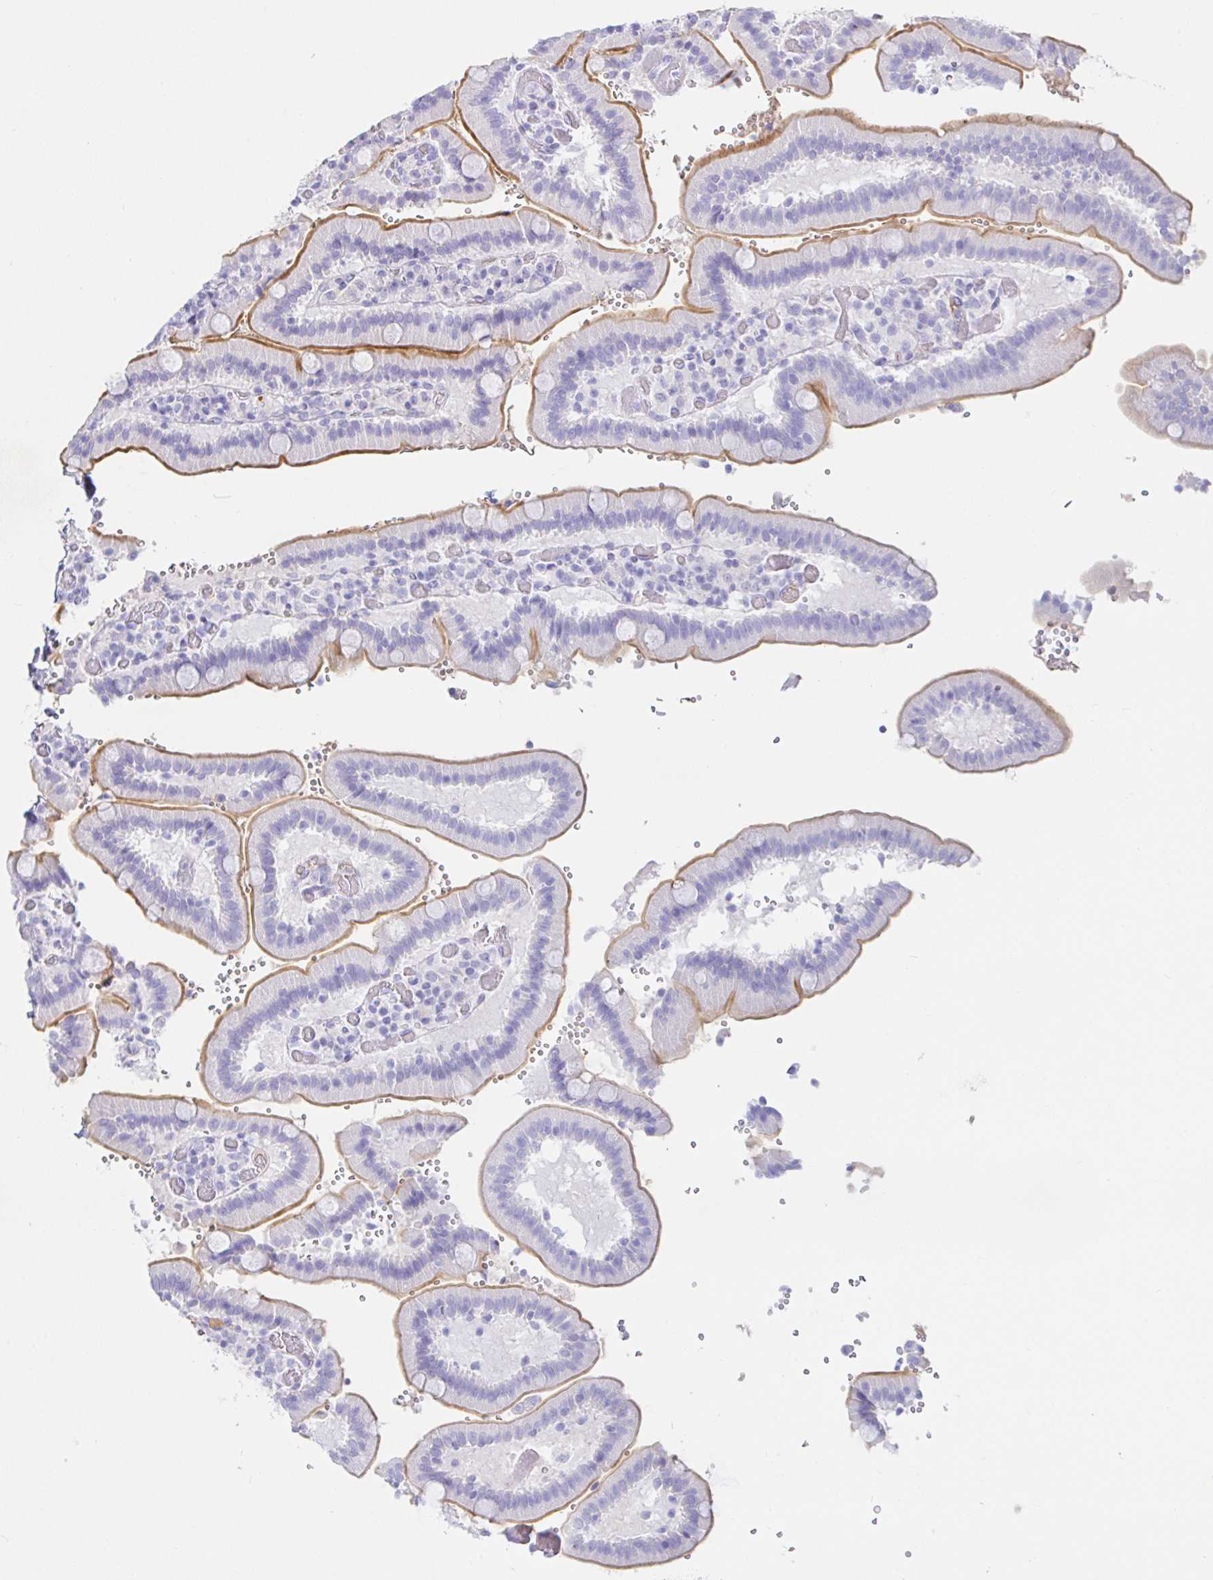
{"staining": {"intensity": "moderate", "quantity": "25%-75%", "location": "cytoplasmic/membranous"}, "tissue": "duodenum", "cell_type": "Glandular cells", "image_type": "normal", "snomed": [{"axis": "morphology", "description": "Normal tissue, NOS"}, {"axis": "topography", "description": "Duodenum"}], "caption": "Immunohistochemistry (IHC) image of unremarkable duodenum stained for a protein (brown), which shows medium levels of moderate cytoplasmic/membranous expression in about 25%-75% of glandular cells.", "gene": "SAA2", "patient": {"sex": "female", "age": 62}}